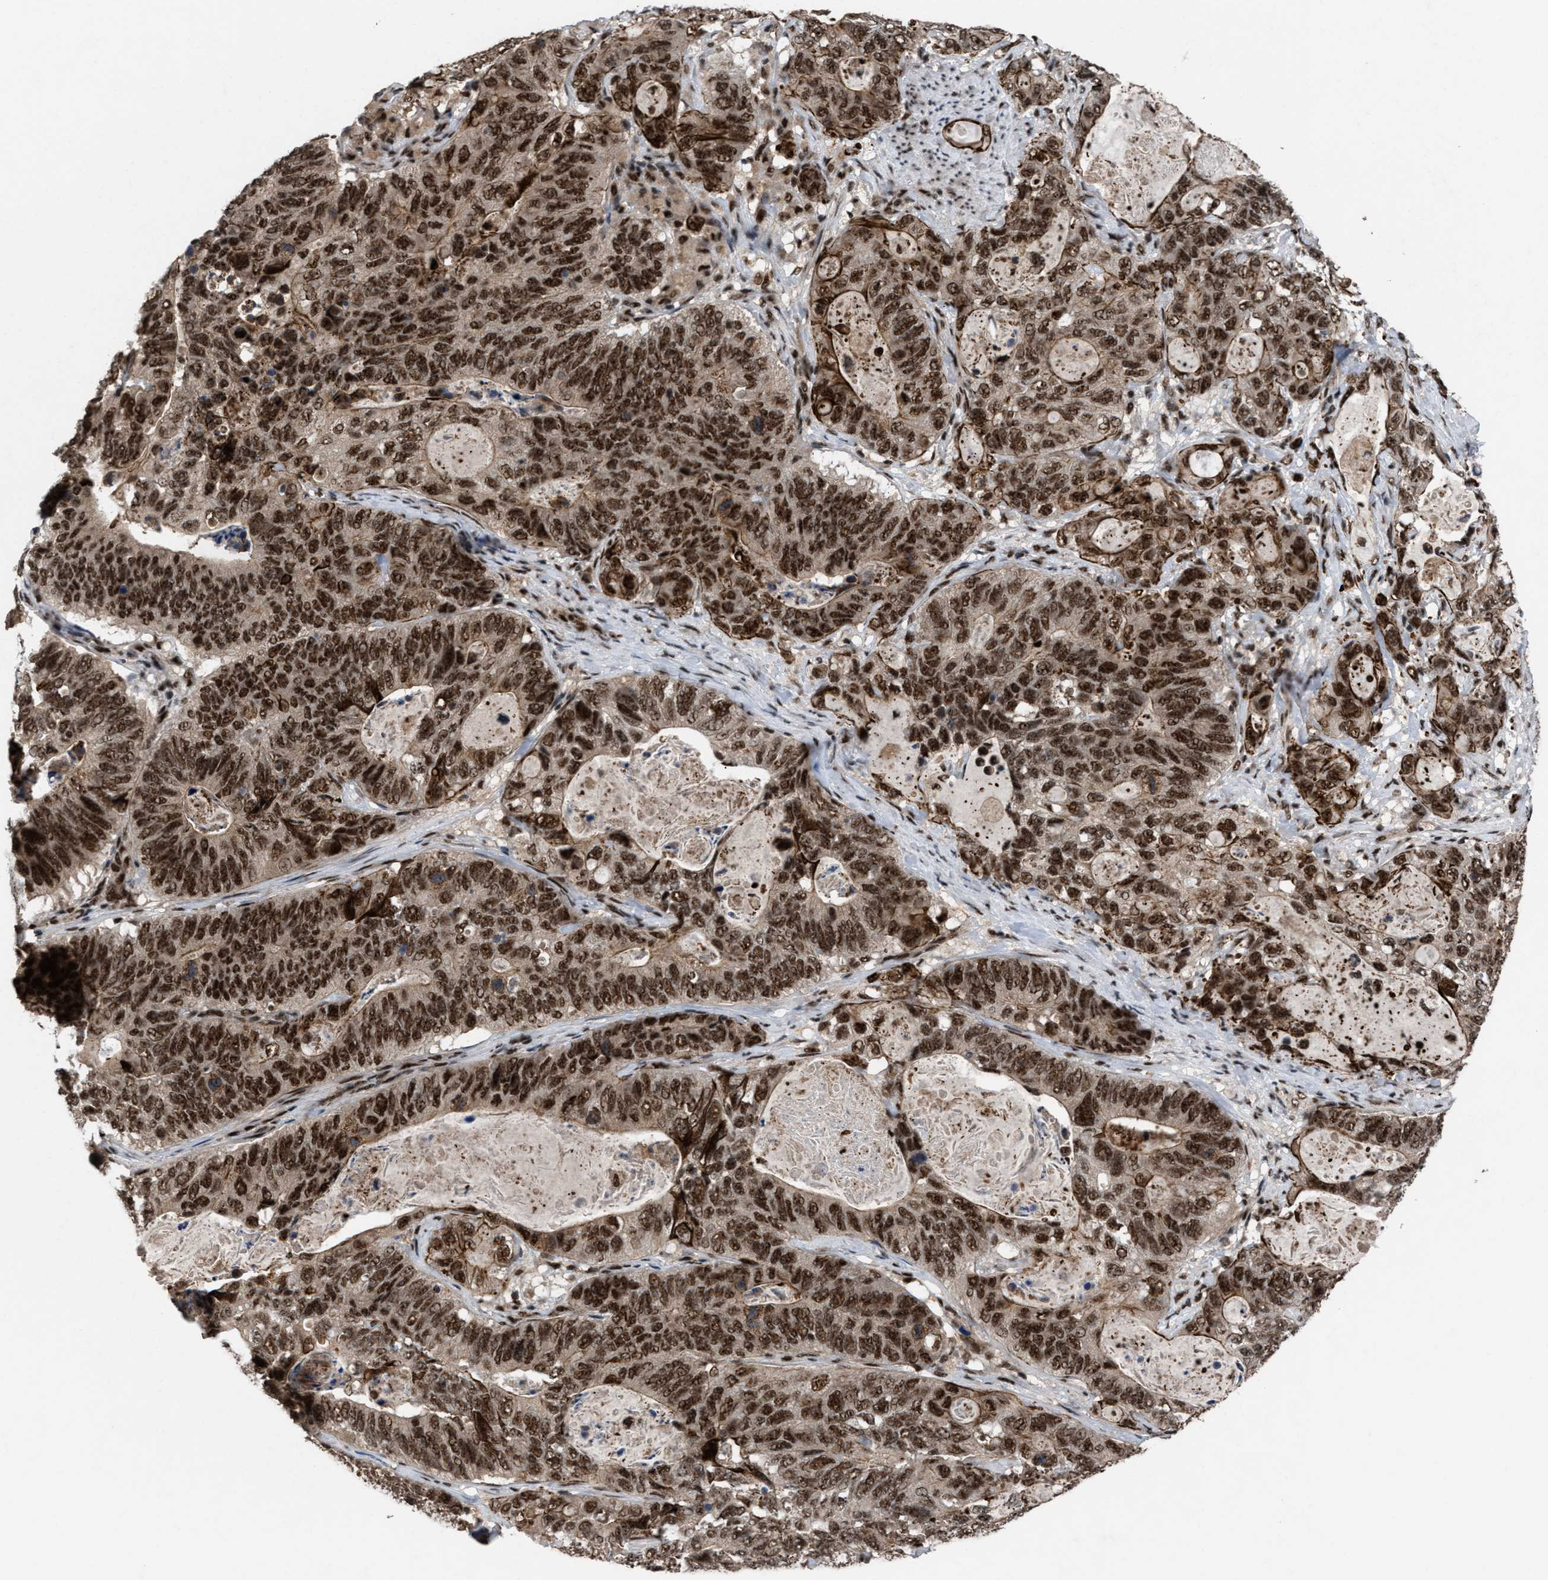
{"staining": {"intensity": "strong", "quantity": ">75%", "location": "cytoplasmic/membranous,nuclear"}, "tissue": "stomach cancer", "cell_type": "Tumor cells", "image_type": "cancer", "snomed": [{"axis": "morphology", "description": "Normal tissue, NOS"}, {"axis": "morphology", "description": "Adenocarcinoma, NOS"}, {"axis": "topography", "description": "Stomach"}], "caption": "An image showing strong cytoplasmic/membranous and nuclear staining in approximately >75% of tumor cells in stomach cancer, as visualized by brown immunohistochemical staining.", "gene": "PRPF4", "patient": {"sex": "female", "age": 89}}